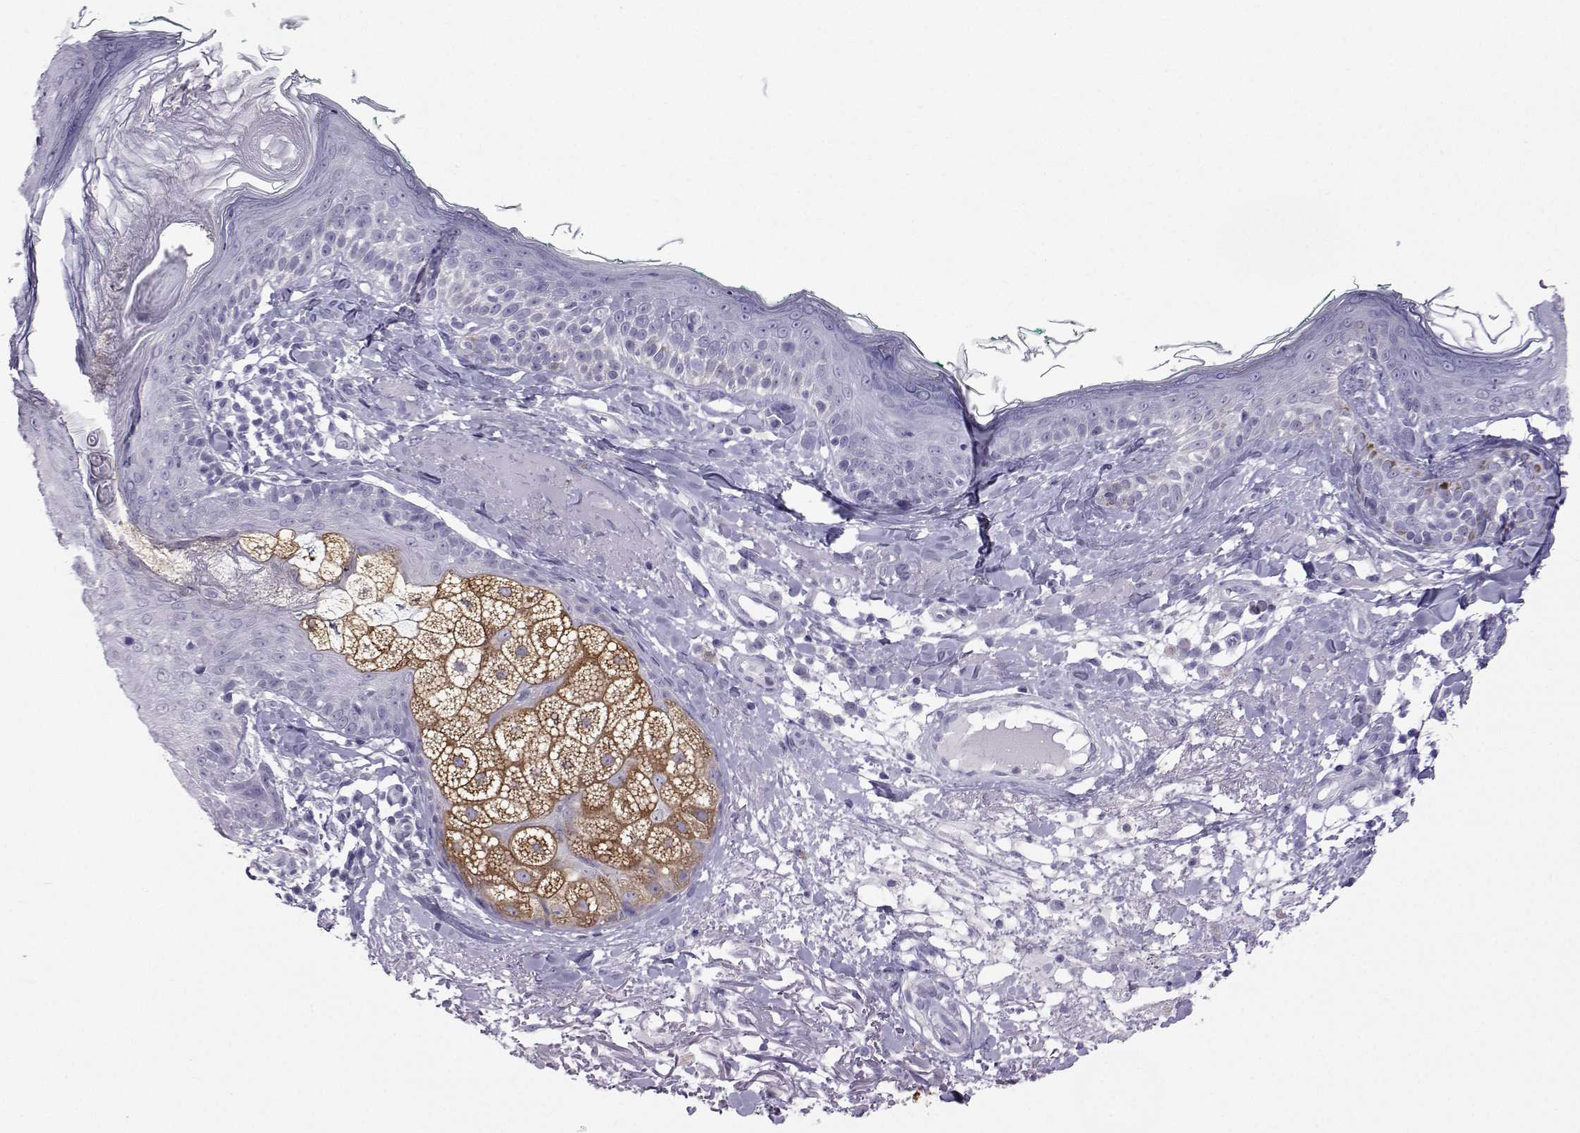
{"staining": {"intensity": "negative", "quantity": "none", "location": "none"}, "tissue": "skin", "cell_type": "Fibroblasts", "image_type": "normal", "snomed": [{"axis": "morphology", "description": "Normal tissue, NOS"}, {"axis": "topography", "description": "Skin"}], "caption": "This is an immunohistochemistry (IHC) micrograph of normal skin. There is no staining in fibroblasts.", "gene": "PLIN4", "patient": {"sex": "male", "age": 73}}